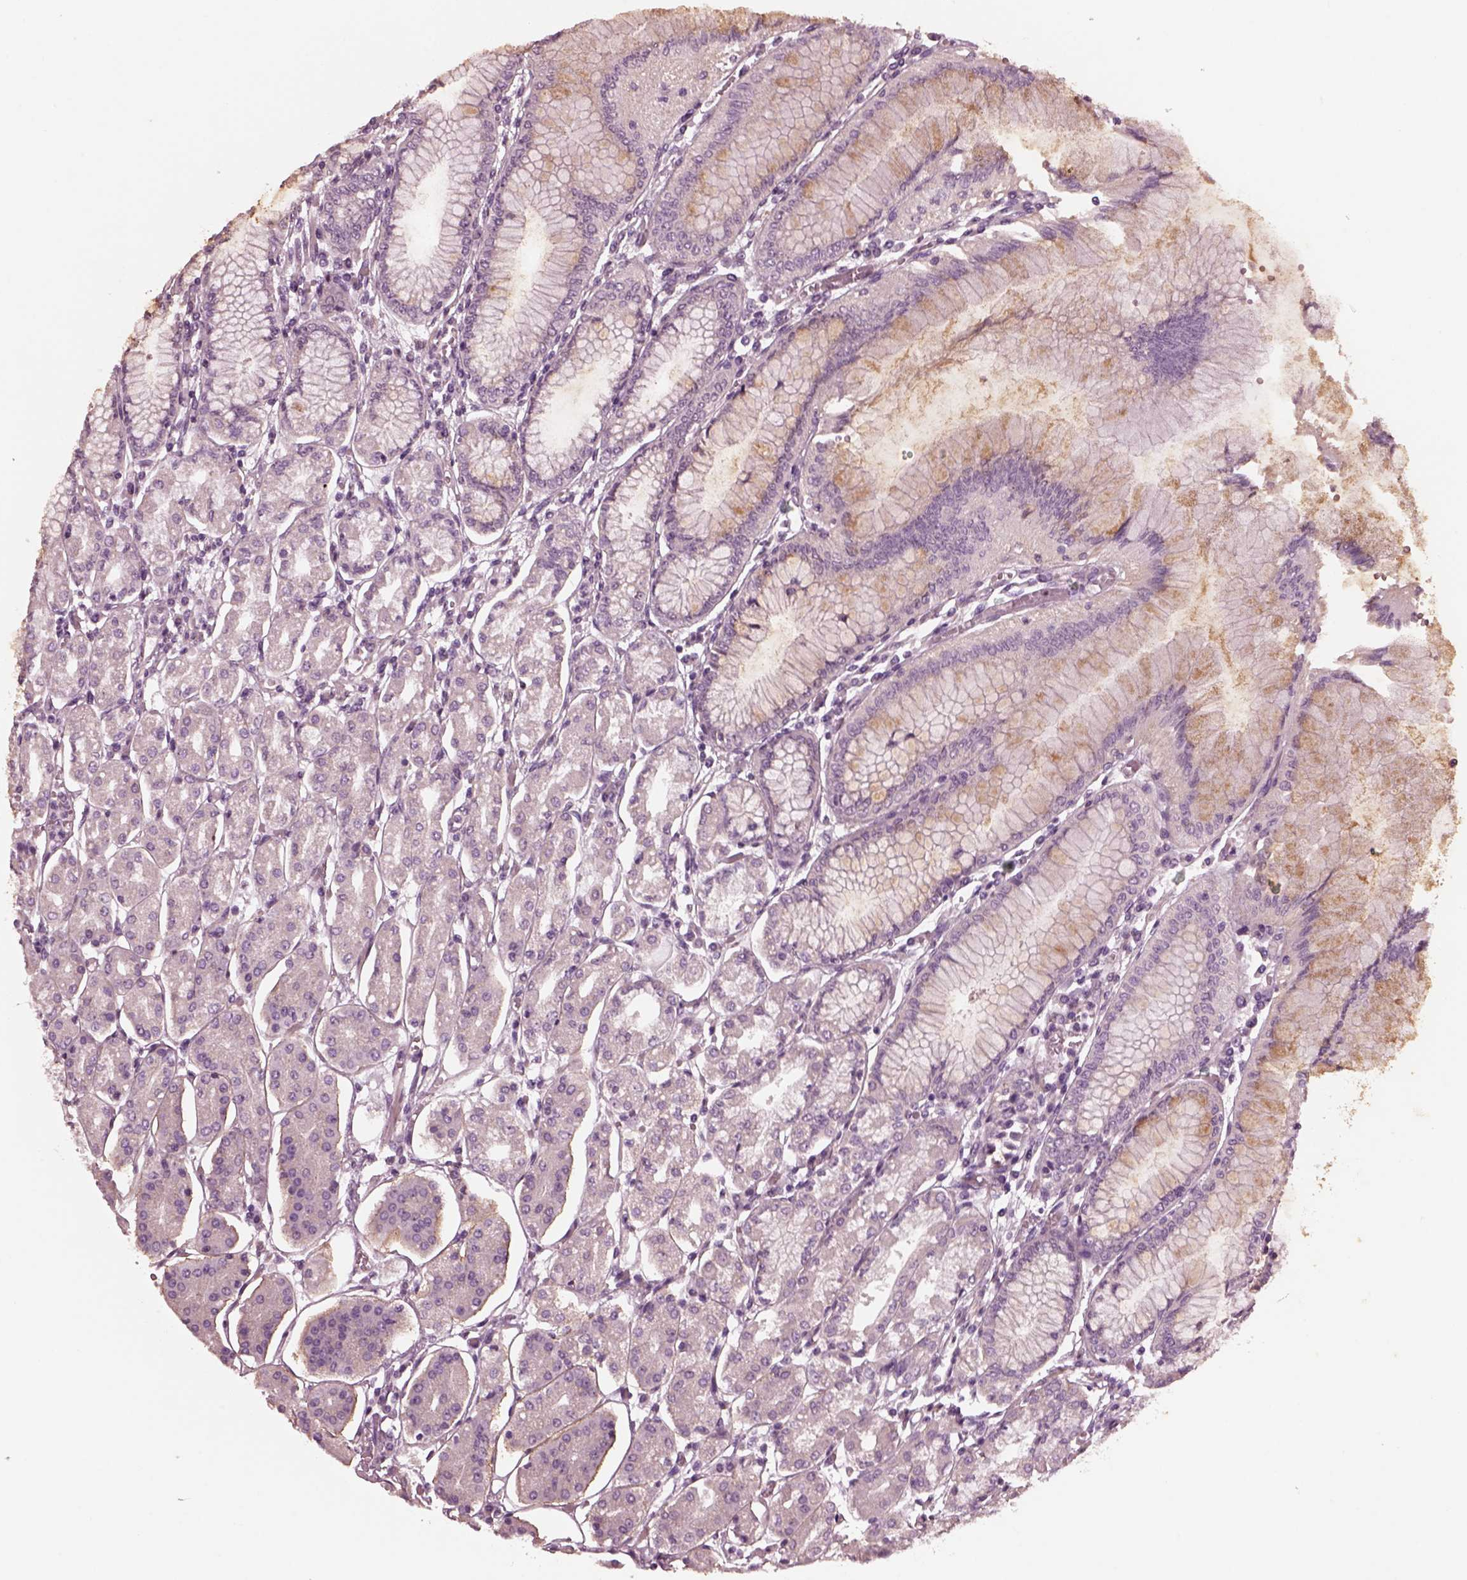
{"staining": {"intensity": "negative", "quantity": "none", "location": "none"}, "tissue": "stomach", "cell_type": "Glandular cells", "image_type": "normal", "snomed": [{"axis": "morphology", "description": "Normal tissue, NOS"}, {"axis": "topography", "description": "Skeletal muscle"}, {"axis": "topography", "description": "Stomach"}], "caption": "Immunohistochemical staining of benign stomach demonstrates no significant expression in glandular cells. (Stains: DAB immunohistochemistry (IHC) with hematoxylin counter stain, Microscopy: brightfield microscopy at high magnification).", "gene": "KIF6", "patient": {"sex": "female", "age": 57}}